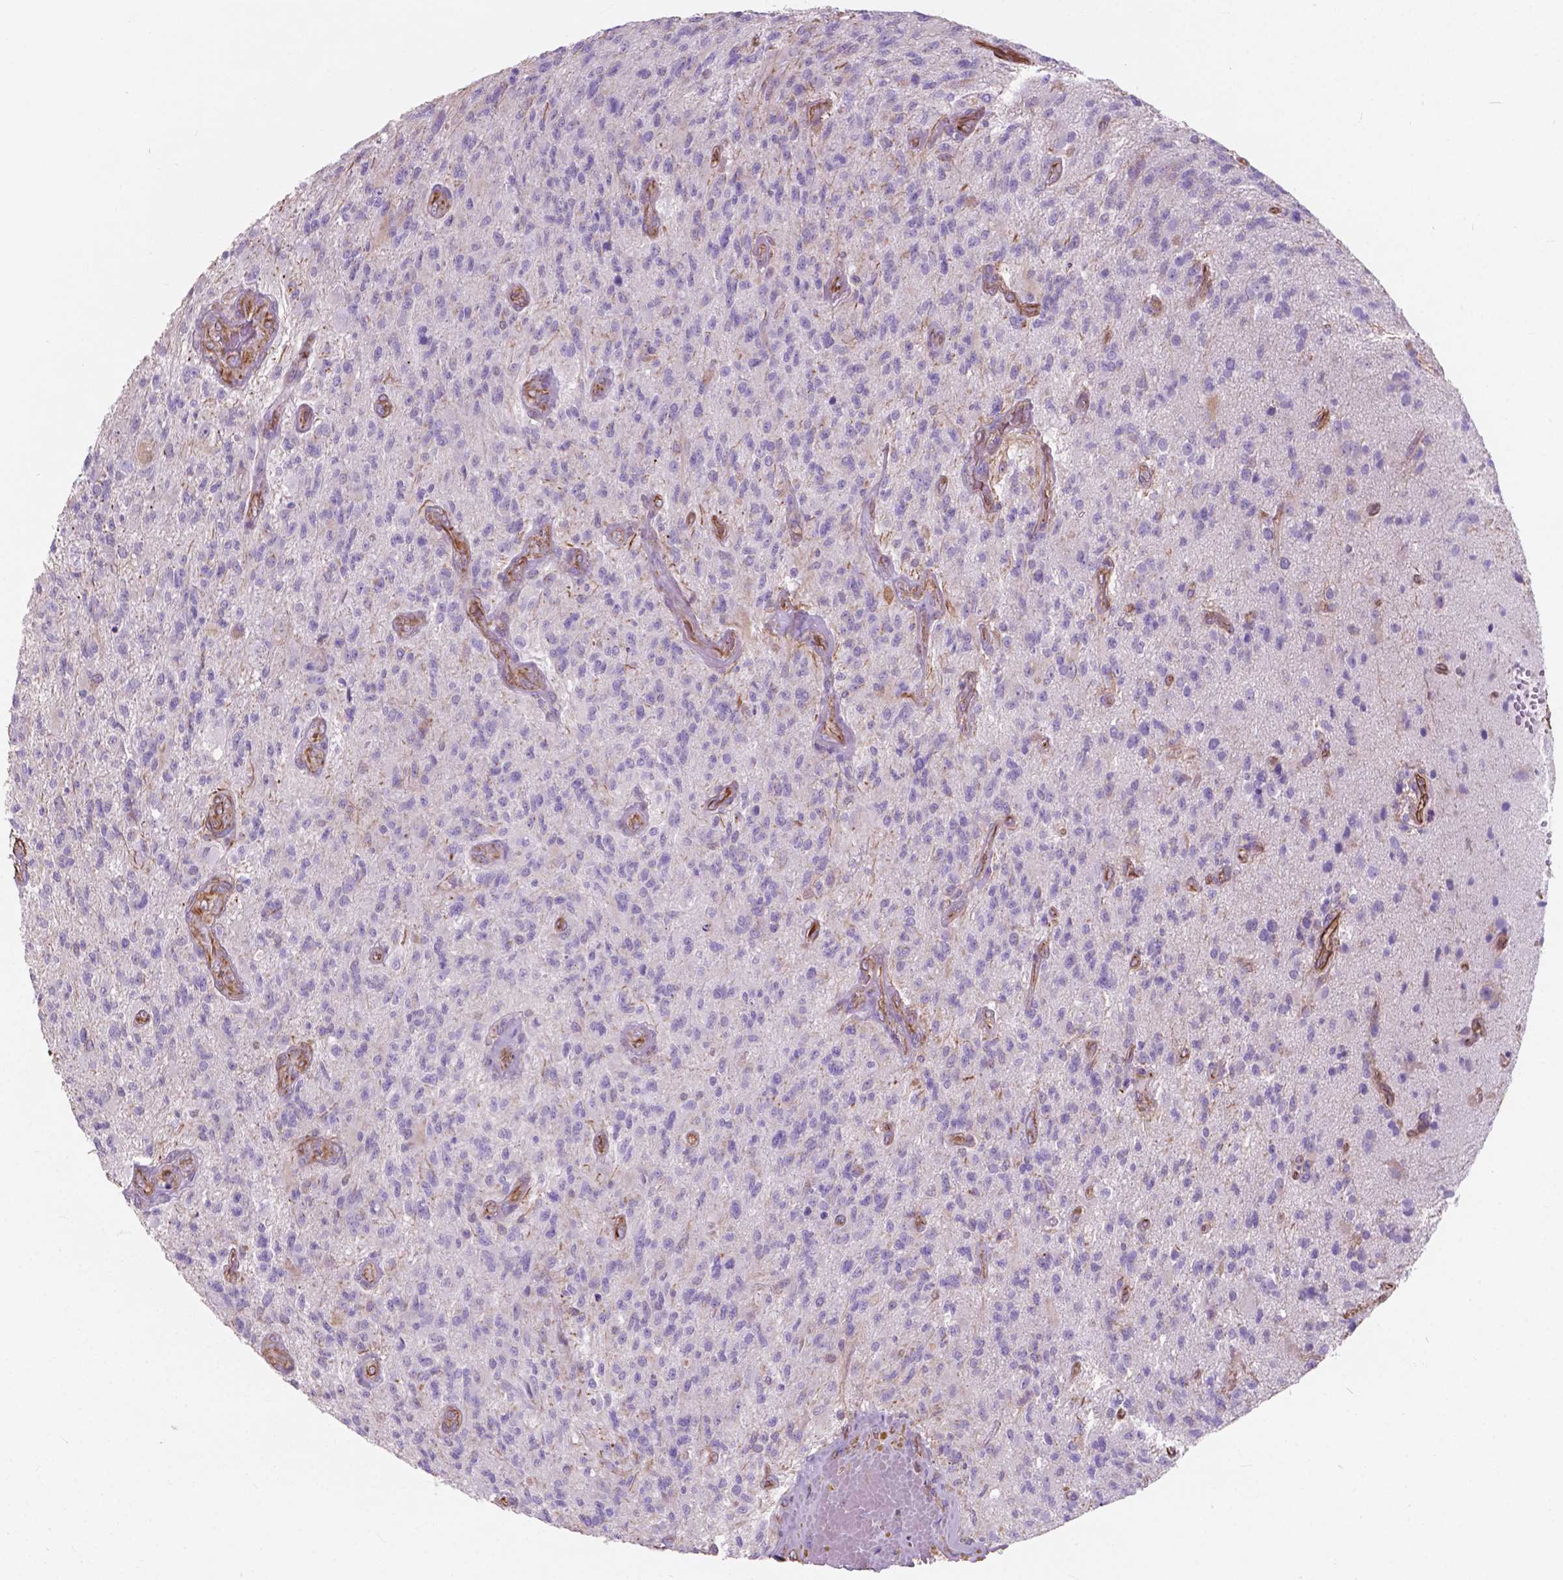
{"staining": {"intensity": "negative", "quantity": "none", "location": "none"}, "tissue": "glioma", "cell_type": "Tumor cells", "image_type": "cancer", "snomed": [{"axis": "morphology", "description": "Glioma, malignant, High grade"}, {"axis": "topography", "description": "Brain"}], "caption": "An image of human glioma is negative for staining in tumor cells.", "gene": "AMOT", "patient": {"sex": "male", "age": 56}}